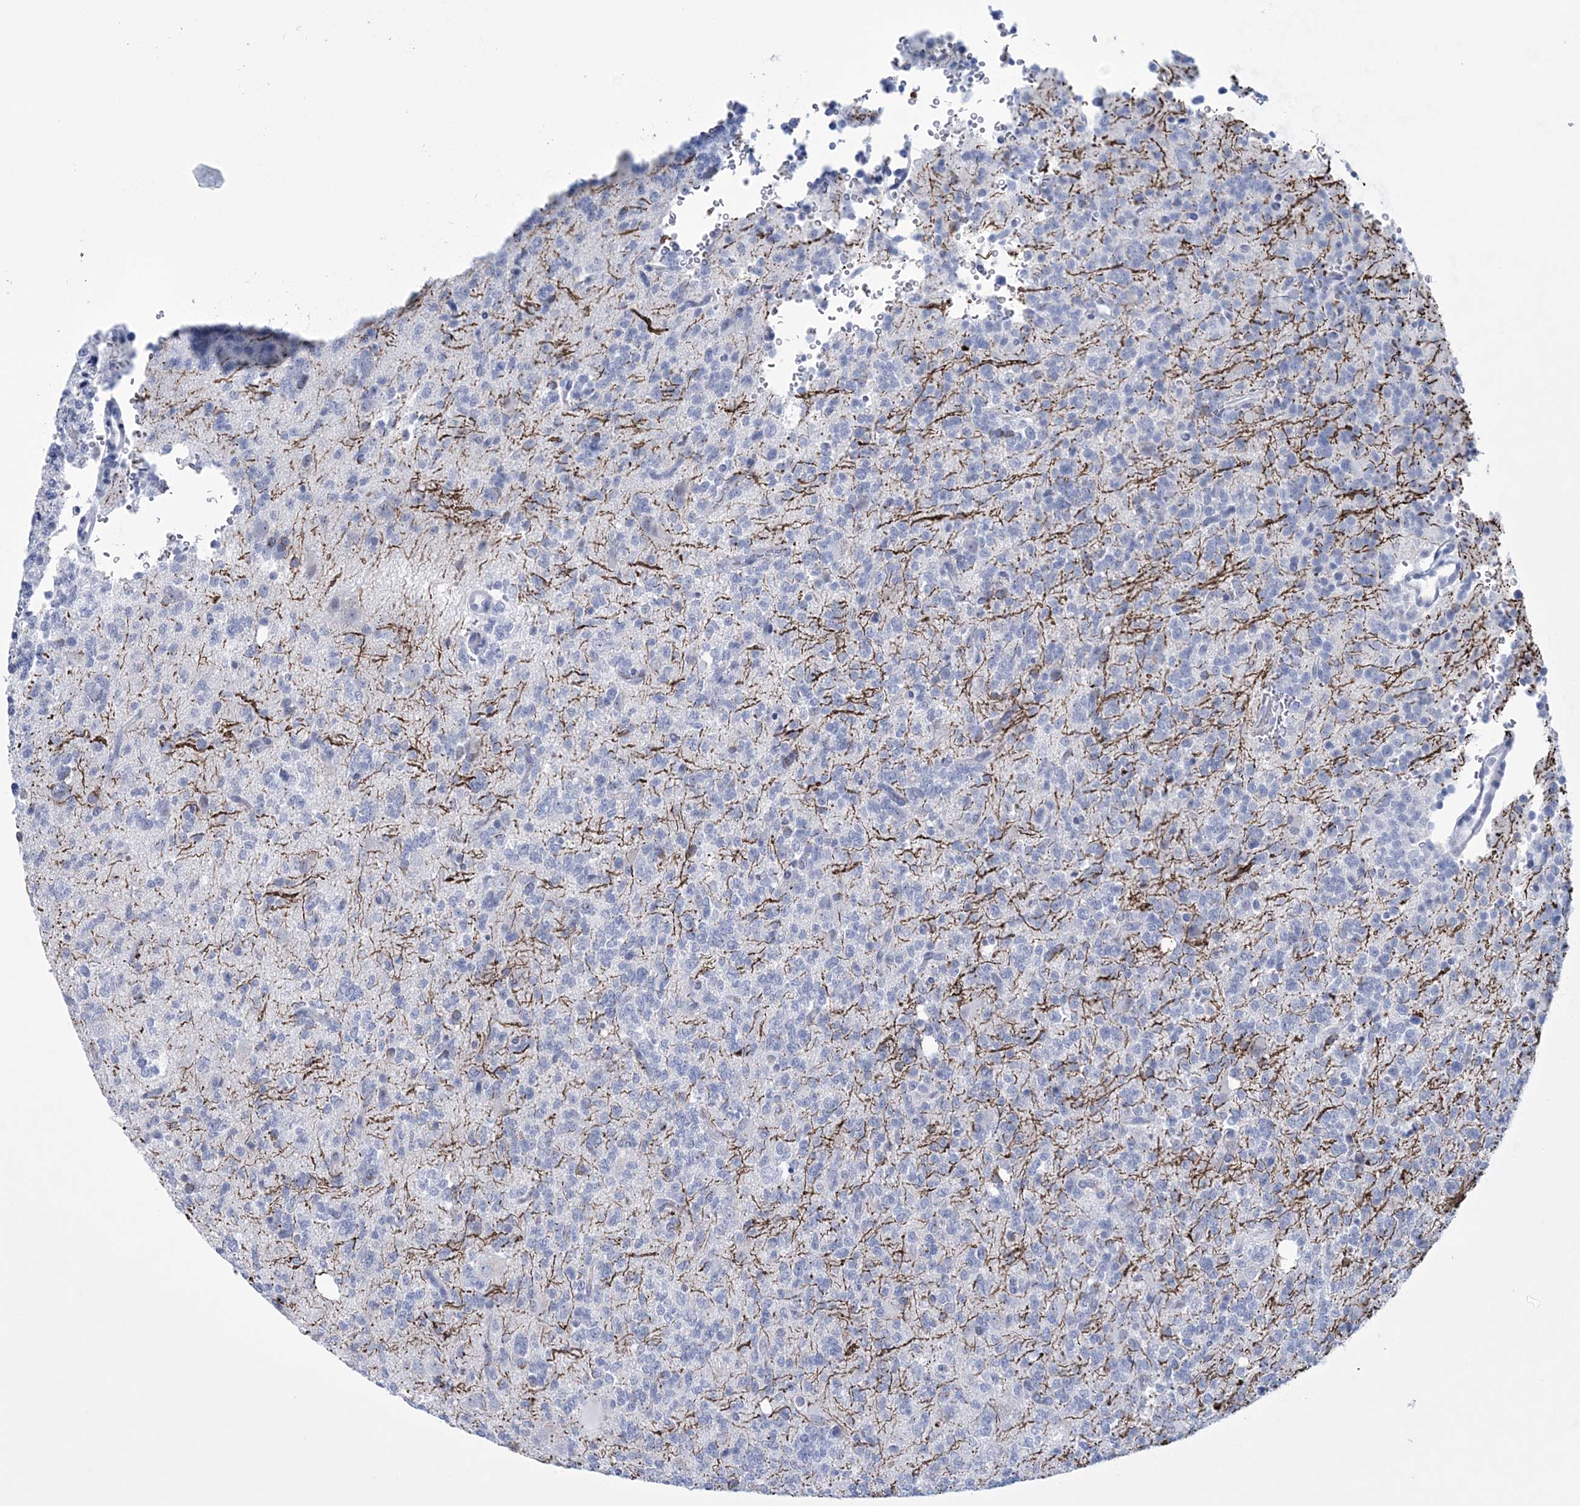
{"staining": {"intensity": "negative", "quantity": "none", "location": "none"}, "tissue": "glioma", "cell_type": "Tumor cells", "image_type": "cancer", "snomed": [{"axis": "morphology", "description": "Glioma, malignant, High grade"}, {"axis": "topography", "description": "Brain"}], "caption": "High magnification brightfield microscopy of malignant glioma (high-grade) stained with DAB (3,3'-diaminobenzidine) (brown) and counterstained with hematoxylin (blue): tumor cells show no significant expression.", "gene": "DPCD", "patient": {"sex": "female", "age": 62}}